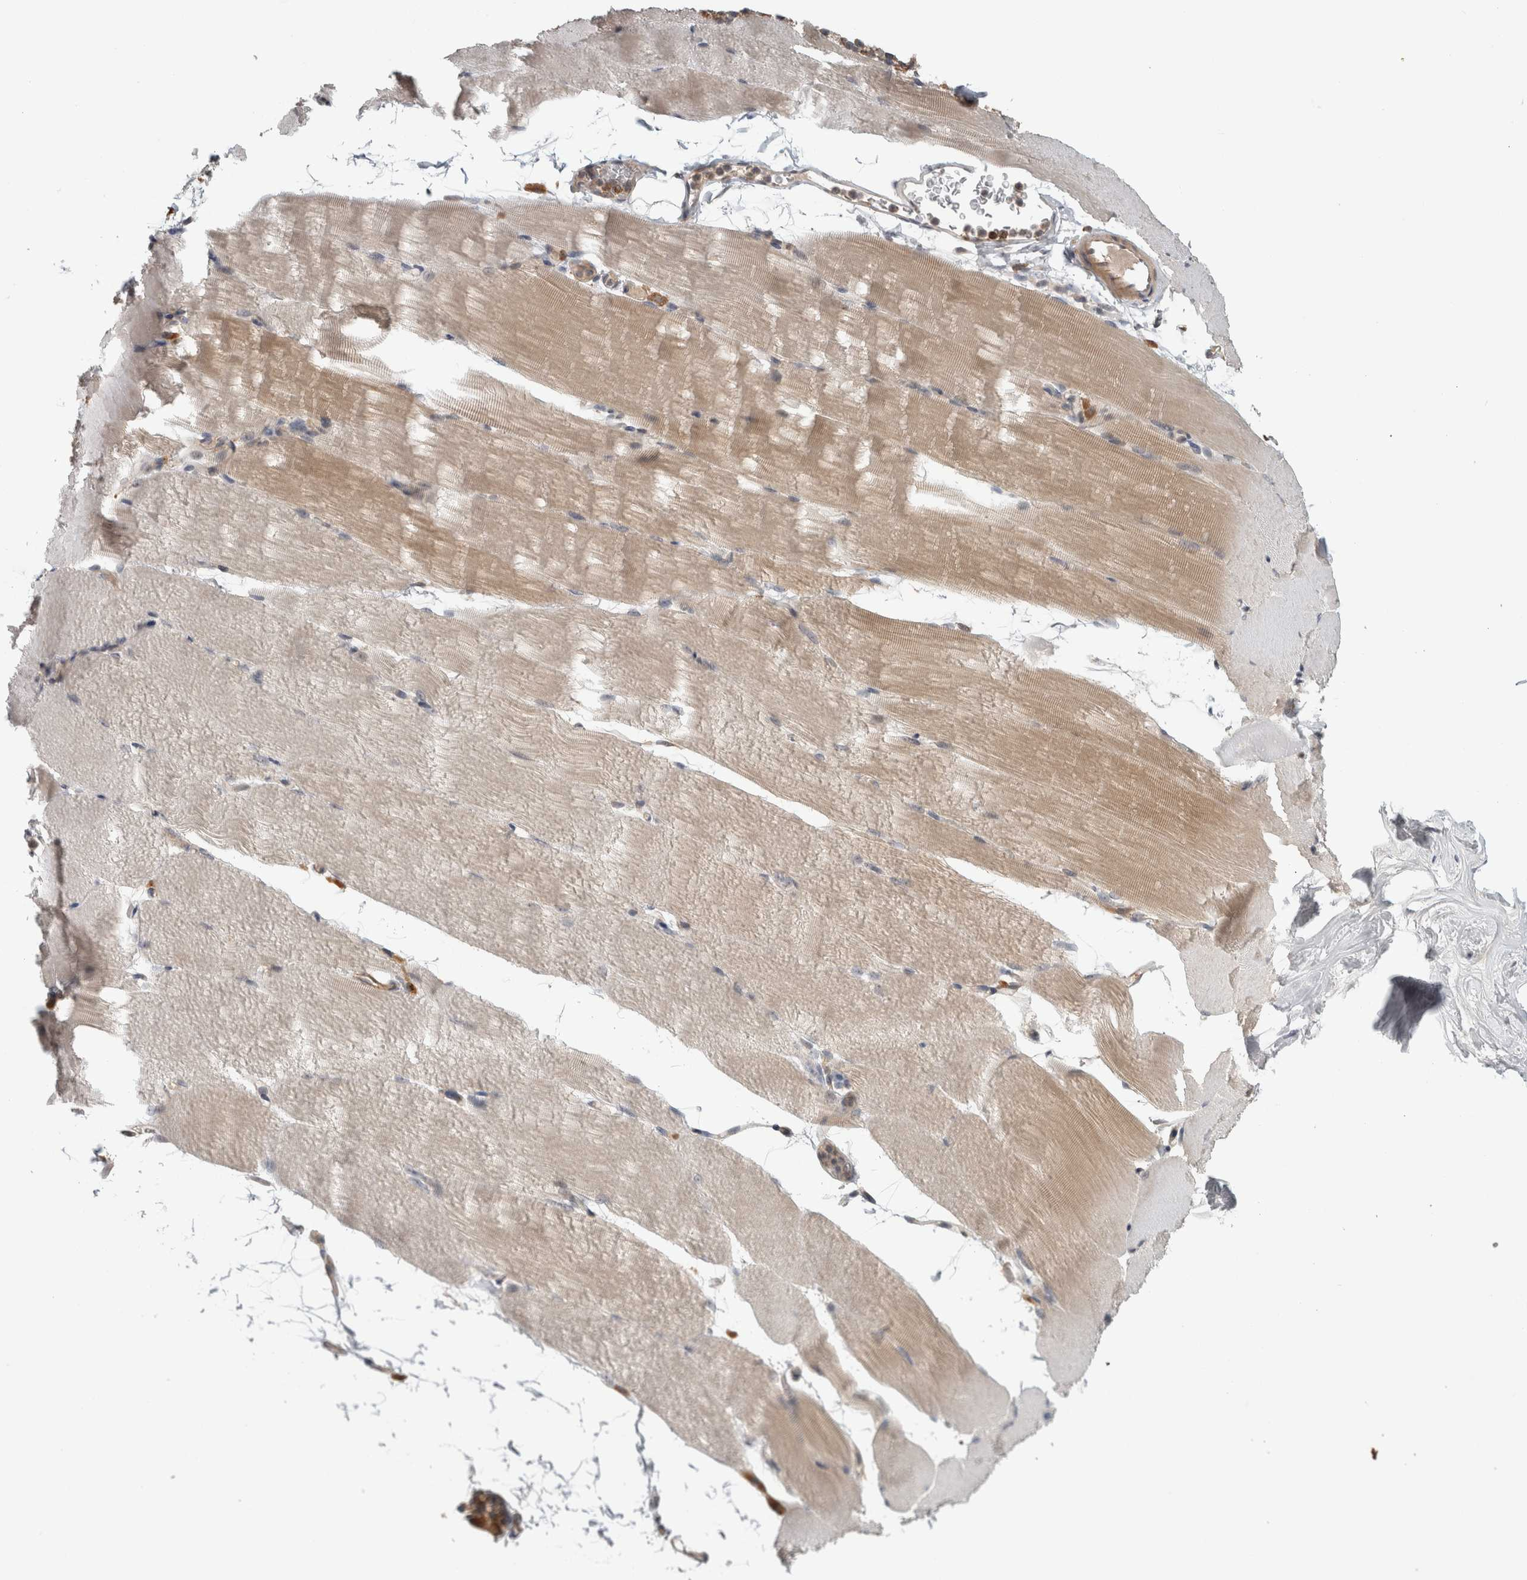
{"staining": {"intensity": "moderate", "quantity": "25%-75%", "location": "cytoplasmic/membranous"}, "tissue": "skeletal muscle", "cell_type": "Myocytes", "image_type": "normal", "snomed": [{"axis": "morphology", "description": "Normal tissue, NOS"}, {"axis": "topography", "description": "Skeletal muscle"}, {"axis": "topography", "description": "Parathyroid gland"}], "caption": "Skeletal muscle stained with DAB (3,3'-diaminobenzidine) immunohistochemistry exhibits medium levels of moderate cytoplasmic/membranous positivity in approximately 25%-75% of myocytes.", "gene": "ADGRL3", "patient": {"sex": "female", "age": 37}}